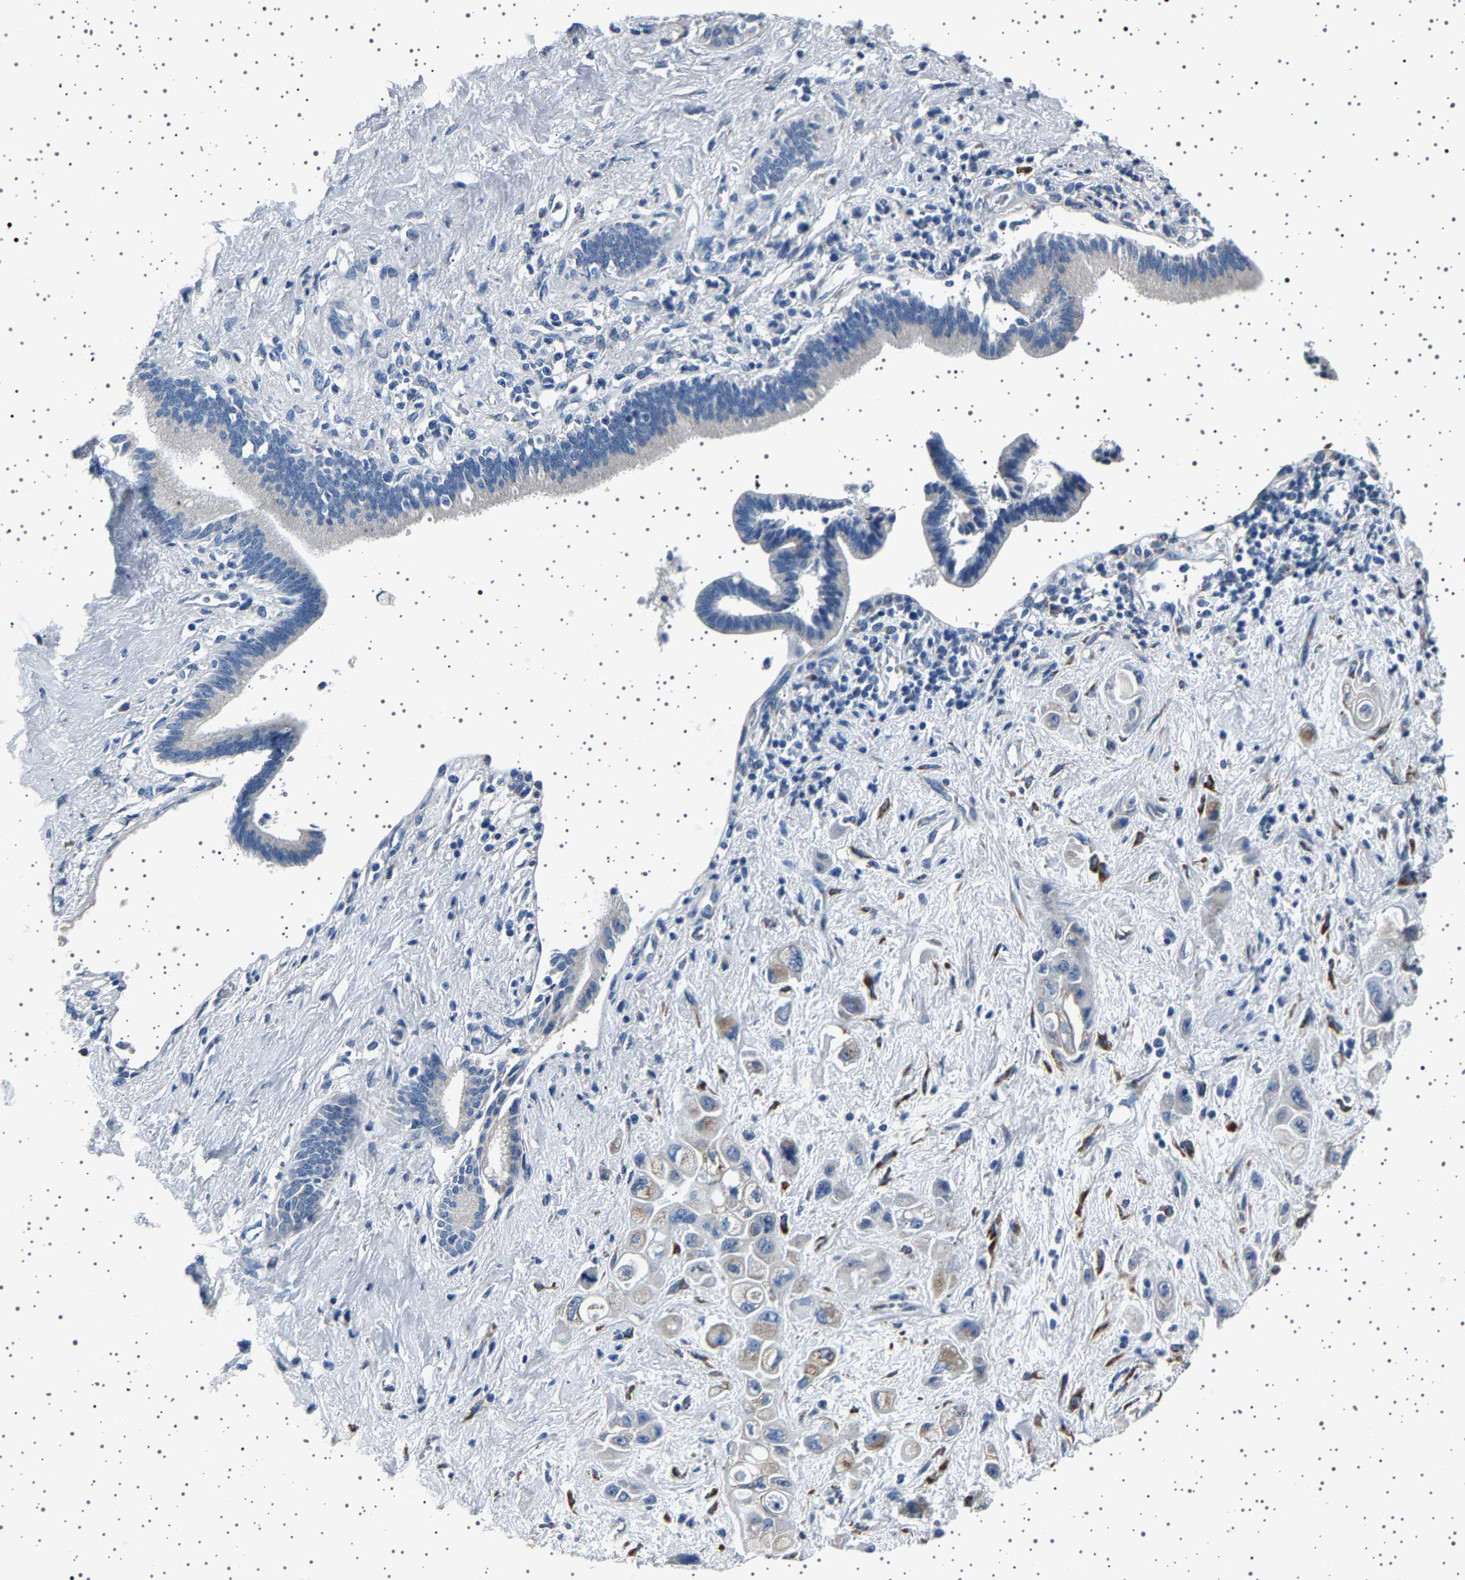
{"staining": {"intensity": "weak", "quantity": "<25%", "location": "cytoplasmic/membranous"}, "tissue": "pancreatic cancer", "cell_type": "Tumor cells", "image_type": "cancer", "snomed": [{"axis": "morphology", "description": "Adenocarcinoma, NOS"}, {"axis": "topography", "description": "Pancreas"}], "caption": "Immunohistochemistry (IHC) histopathology image of neoplastic tissue: adenocarcinoma (pancreatic) stained with DAB reveals no significant protein expression in tumor cells.", "gene": "FTCD", "patient": {"sex": "female", "age": 66}}